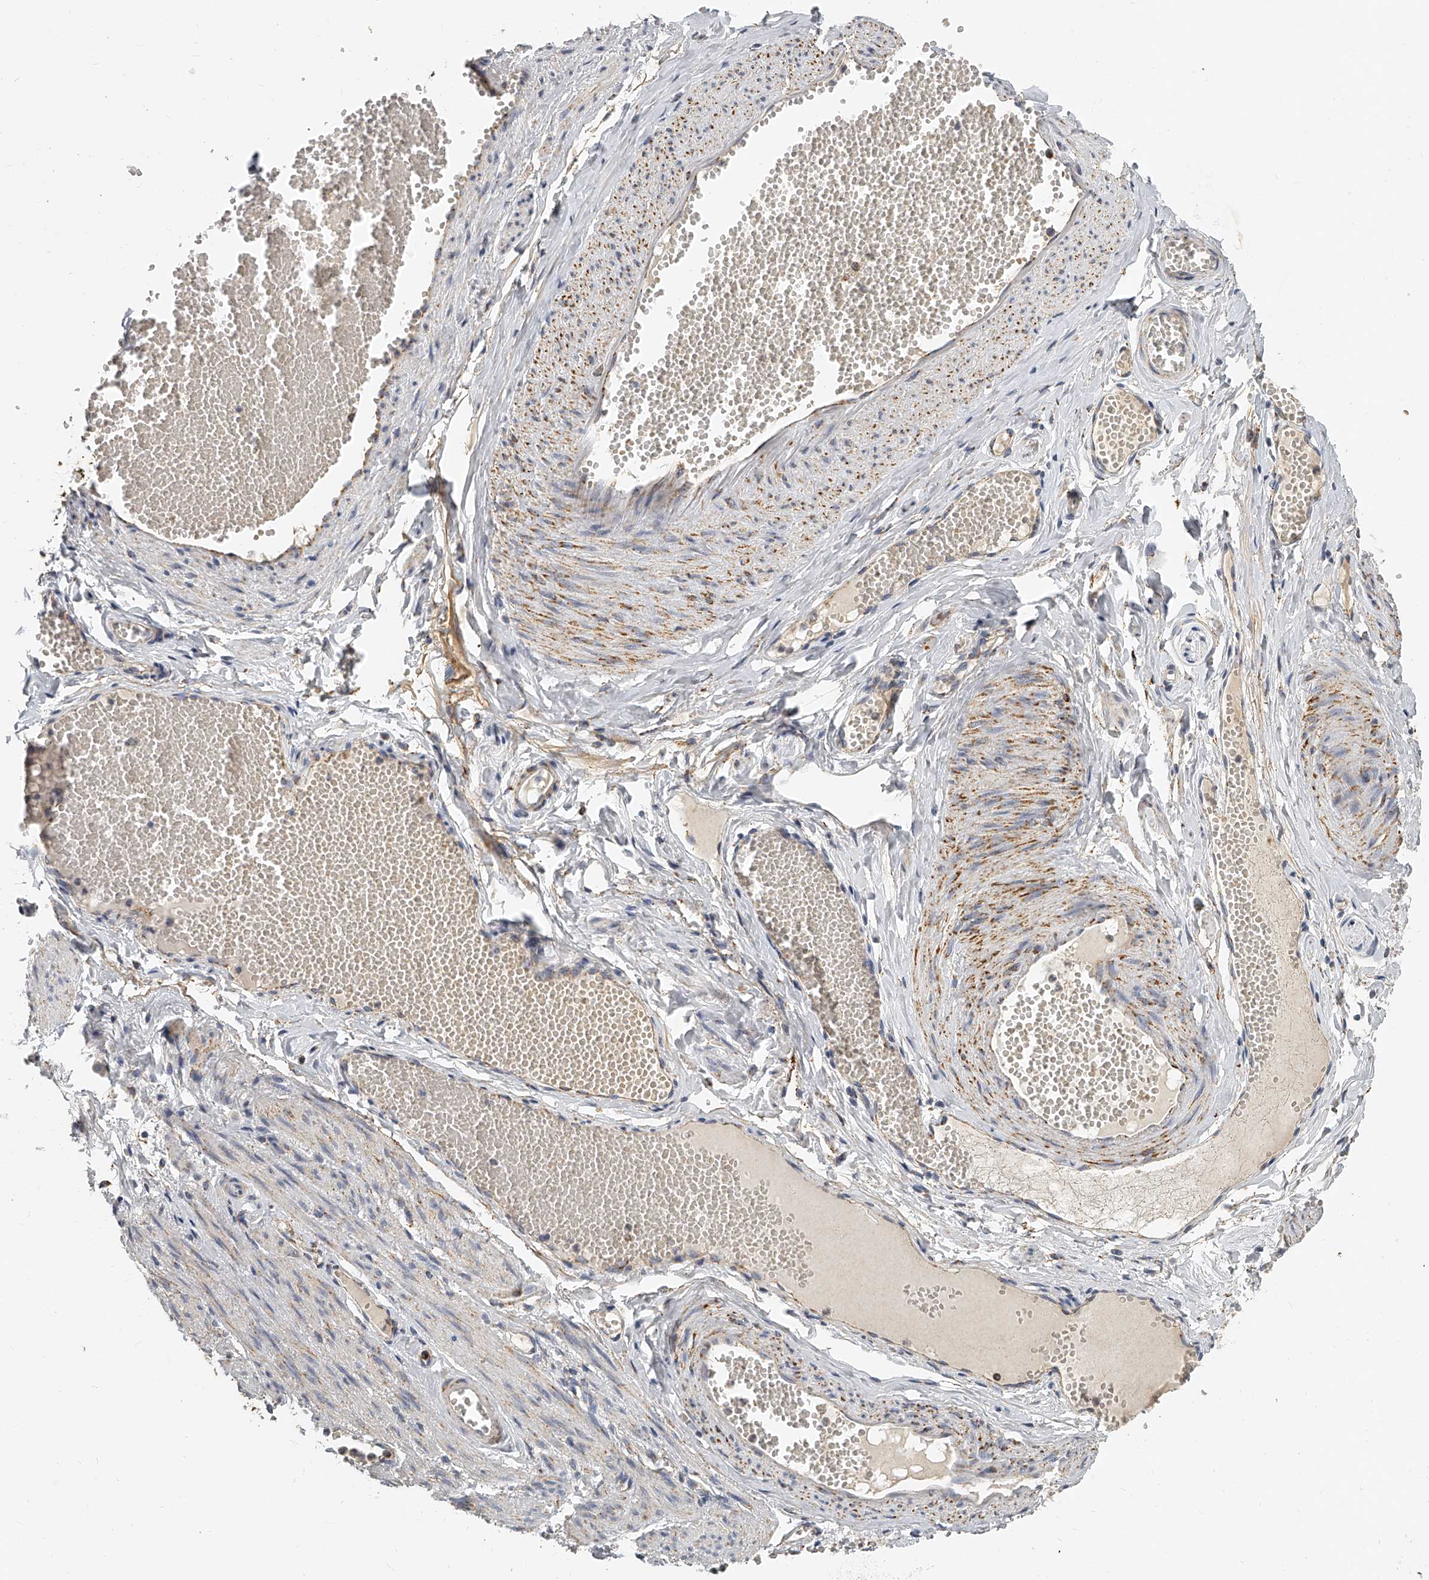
{"staining": {"intensity": "moderate", "quantity": ">75%", "location": "cytoplasmic/membranous"}, "tissue": "soft tissue", "cell_type": "Fibroblasts", "image_type": "normal", "snomed": [{"axis": "morphology", "description": "Normal tissue, NOS"}, {"axis": "topography", "description": "Smooth muscle"}, {"axis": "topography", "description": "Peripheral nerve tissue"}], "caption": "Protein analysis of benign soft tissue reveals moderate cytoplasmic/membranous expression in approximately >75% of fibroblasts.", "gene": "KLHL7", "patient": {"sex": "female", "age": 39}}